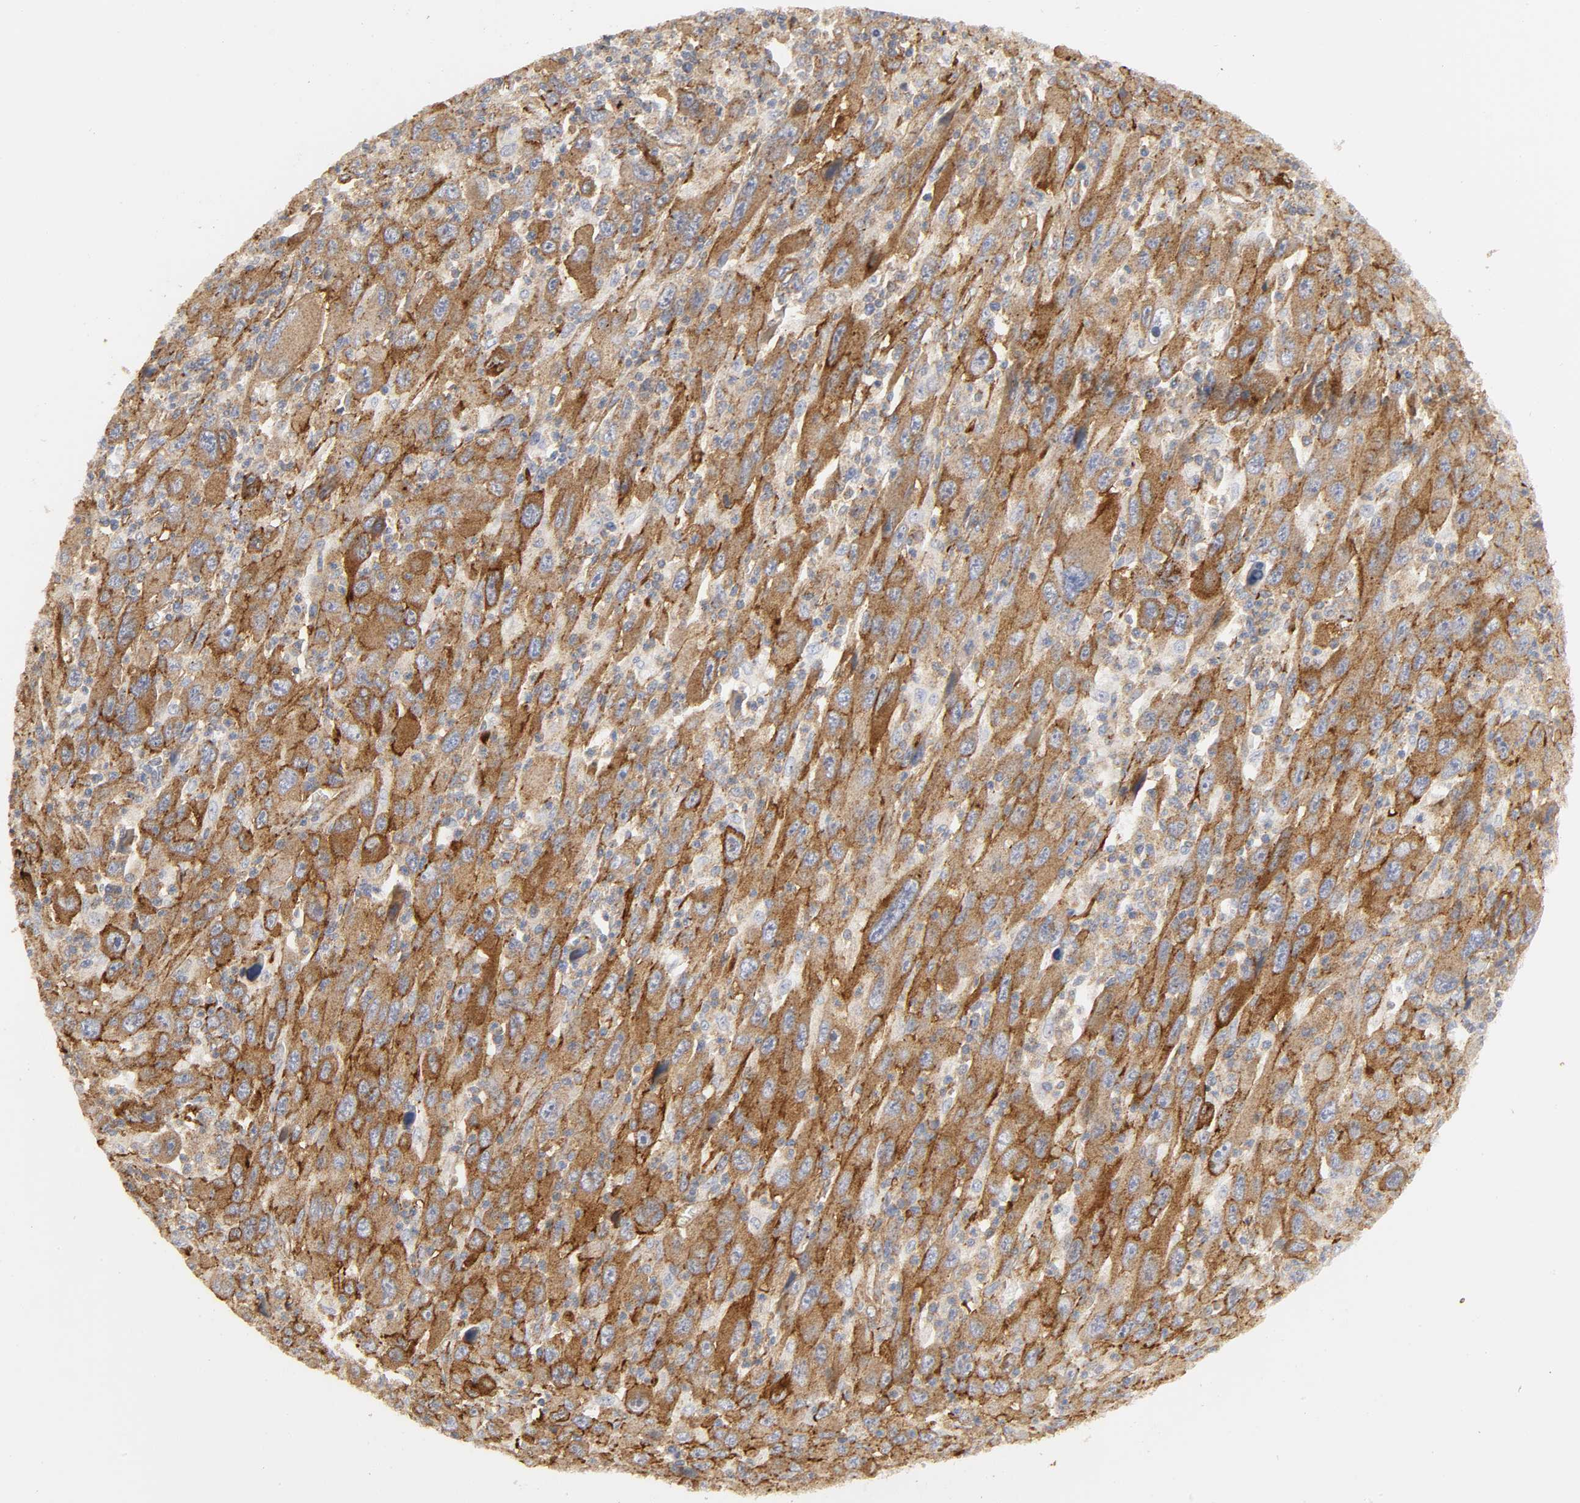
{"staining": {"intensity": "strong", "quantity": ">75%", "location": "cytoplasmic/membranous"}, "tissue": "melanoma", "cell_type": "Tumor cells", "image_type": "cancer", "snomed": [{"axis": "morphology", "description": "Malignant melanoma, Metastatic site"}, {"axis": "topography", "description": "Skin"}], "caption": "Immunohistochemistry (IHC) image of neoplastic tissue: malignant melanoma (metastatic site) stained using immunohistochemistry (IHC) reveals high levels of strong protein expression localized specifically in the cytoplasmic/membranous of tumor cells, appearing as a cytoplasmic/membranous brown color.", "gene": "SH3GLB1", "patient": {"sex": "female", "age": 56}}